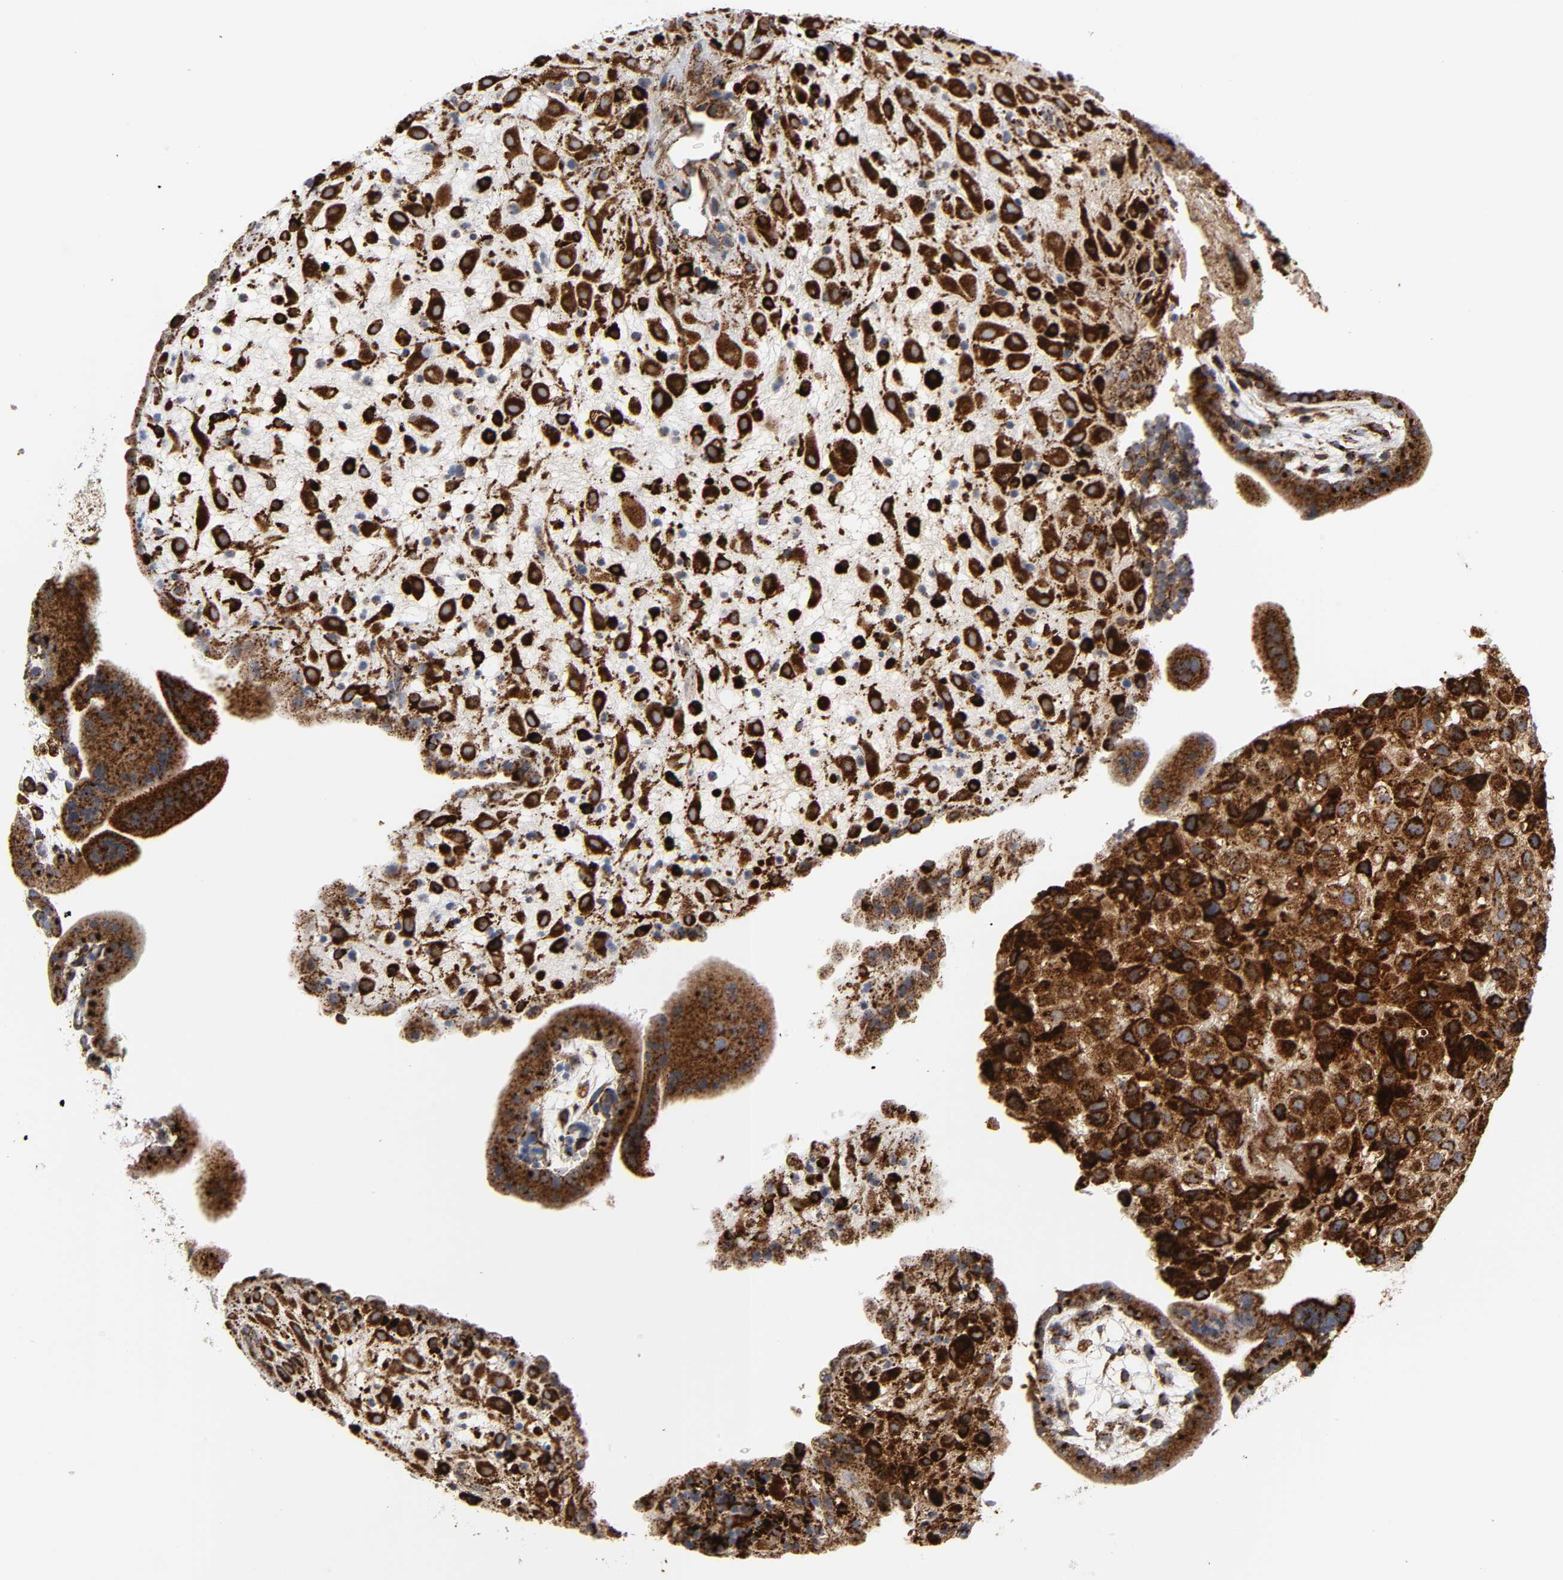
{"staining": {"intensity": "strong", "quantity": ">75%", "location": "cytoplasmic/membranous"}, "tissue": "placenta", "cell_type": "Decidual cells", "image_type": "normal", "snomed": [{"axis": "morphology", "description": "Normal tissue, NOS"}, {"axis": "topography", "description": "Placenta"}], "caption": "DAB (3,3'-diaminobenzidine) immunohistochemical staining of benign human placenta displays strong cytoplasmic/membranous protein expression in approximately >75% of decidual cells.", "gene": "PSAP", "patient": {"sex": "female", "age": 35}}